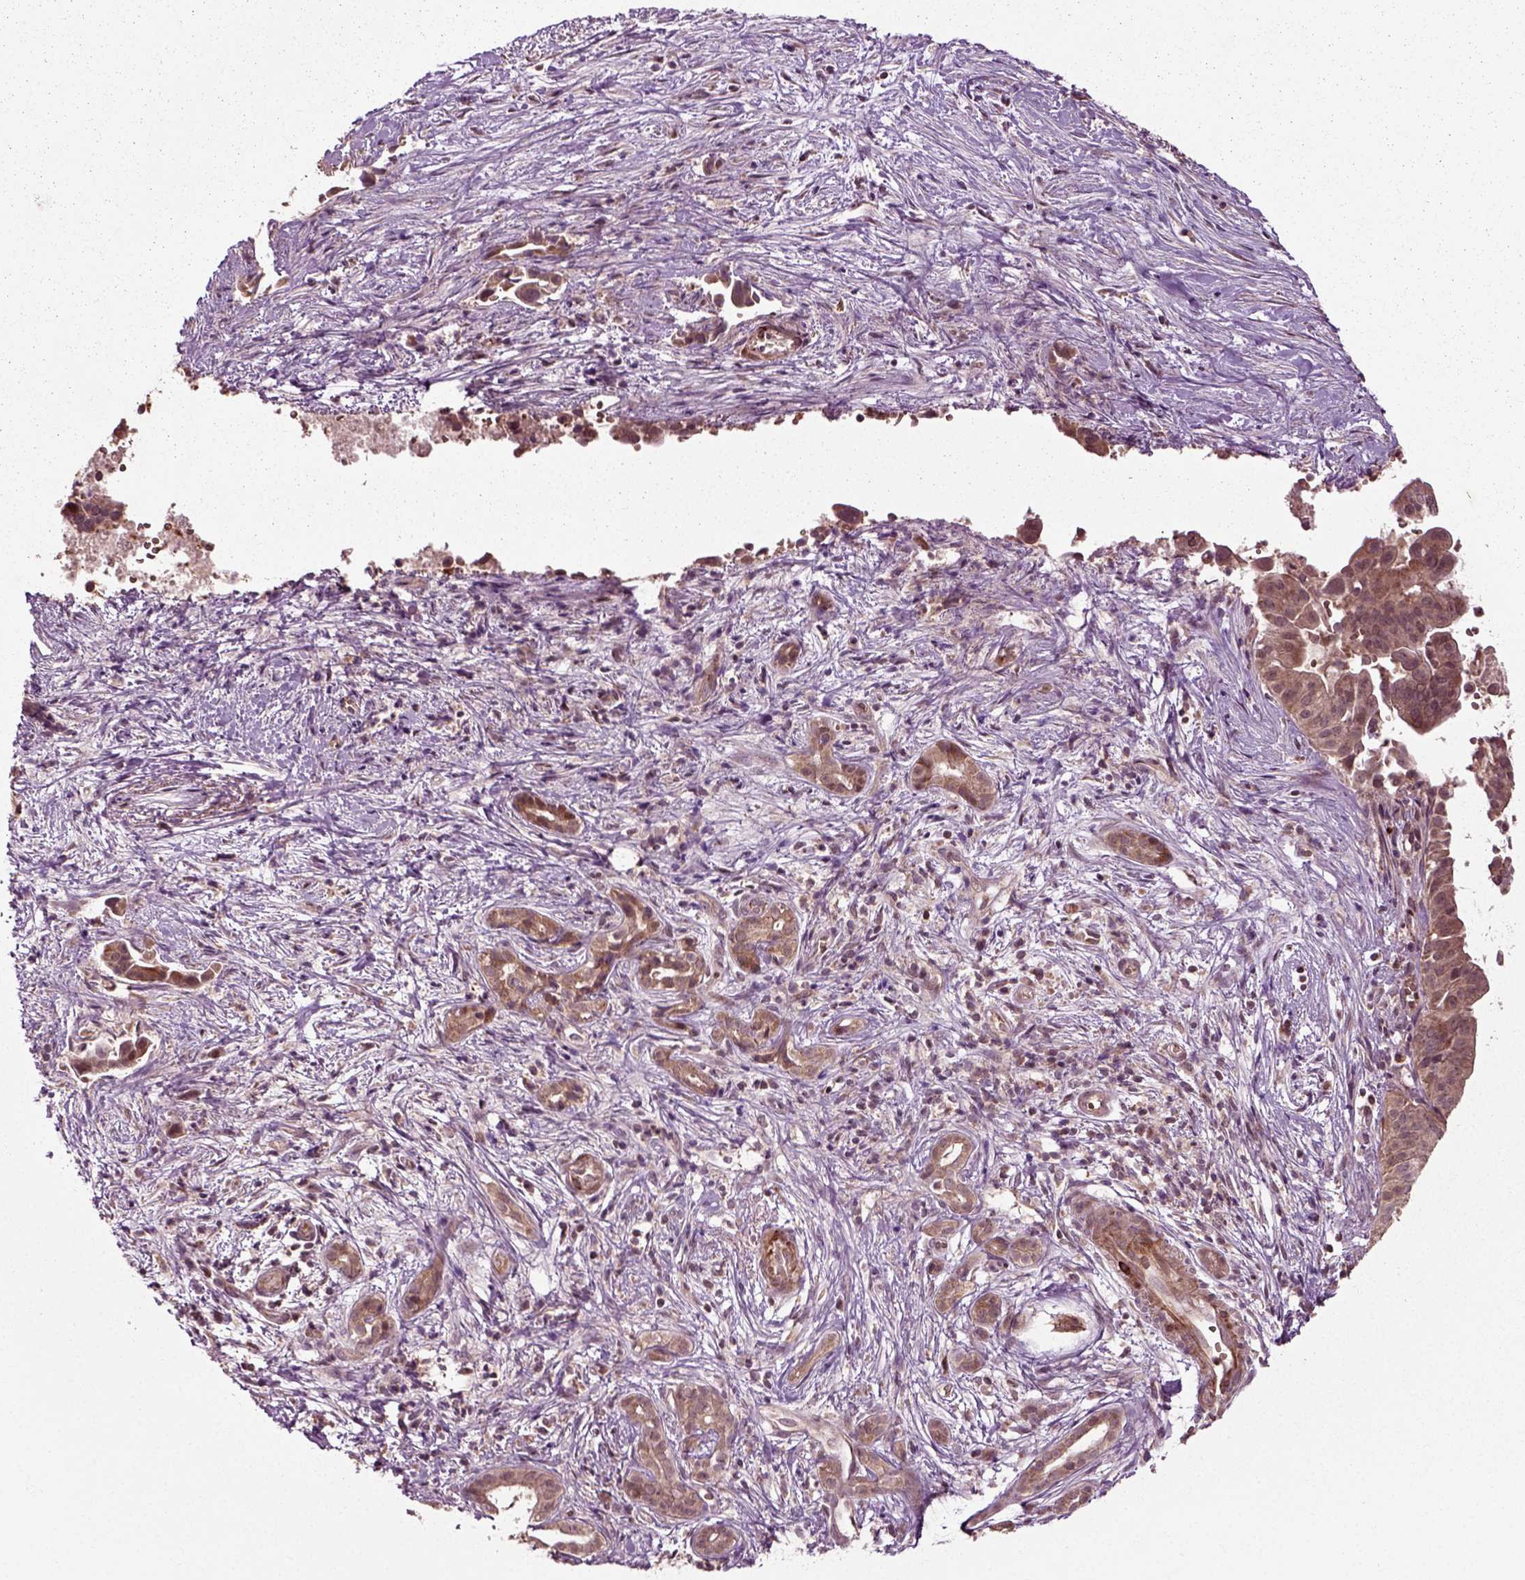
{"staining": {"intensity": "weak", "quantity": ">75%", "location": "cytoplasmic/membranous"}, "tissue": "pancreatic cancer", "cell_type": "Tumor cells", "image_type": "cancer", "snomed": [{"axis": "morphology", "description": "Adenocarcinoma, NOS"}, {"axis": "topography", "description": "Pancreas"}], "caption": "Immunohistochemical staining of pancreatic cancer (adenocarcinoma) demonstrates weak cytoplasmic/membranous protein staining in approximately >75% of tumor cells.", "gene": "PLCD3", "patient": {"sex": "male", "age": 61}}